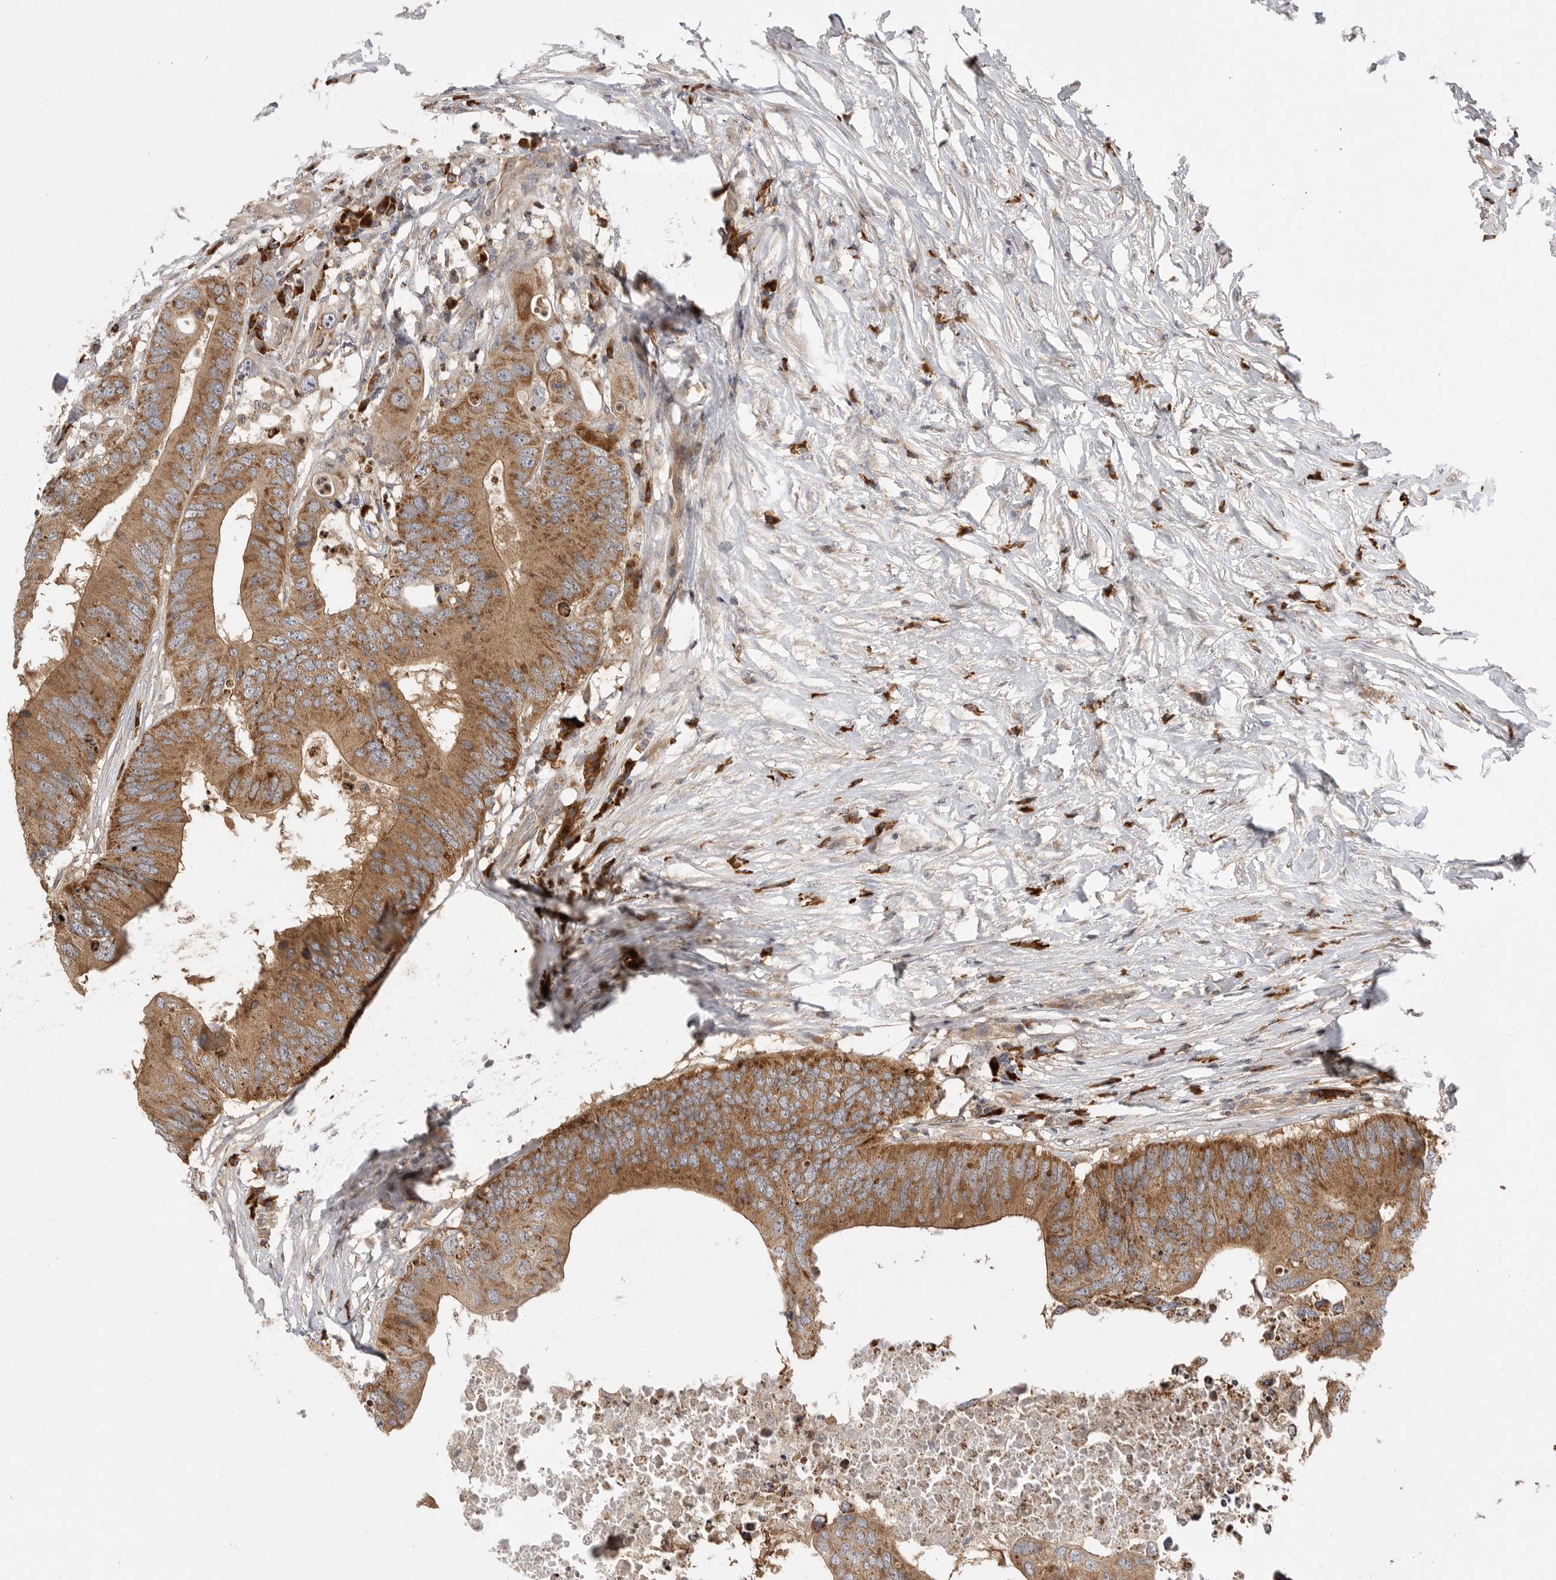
{"staining": {"intensity": "moderate", "quantity": ">75%", "location": "cytoplasmic/membranous"}, "tissue": "colorectal cancer", "cell_type": "Tumor cells", "image_type": "cancer", "snomed": [{"axis": "morphology", "description": "Adenocarcinoma, NOS"}, {"axis": "topography", "description": "Colon"}], "caption": "Brown immunohistochemical staining in human adenocarcinoma (colorectal) exhibits moderate cytoplasmic/membranous expression in approximately >75% of tumor cells.", "gene": "OXR1", "patient": {"sex": "male", "age": 71}}